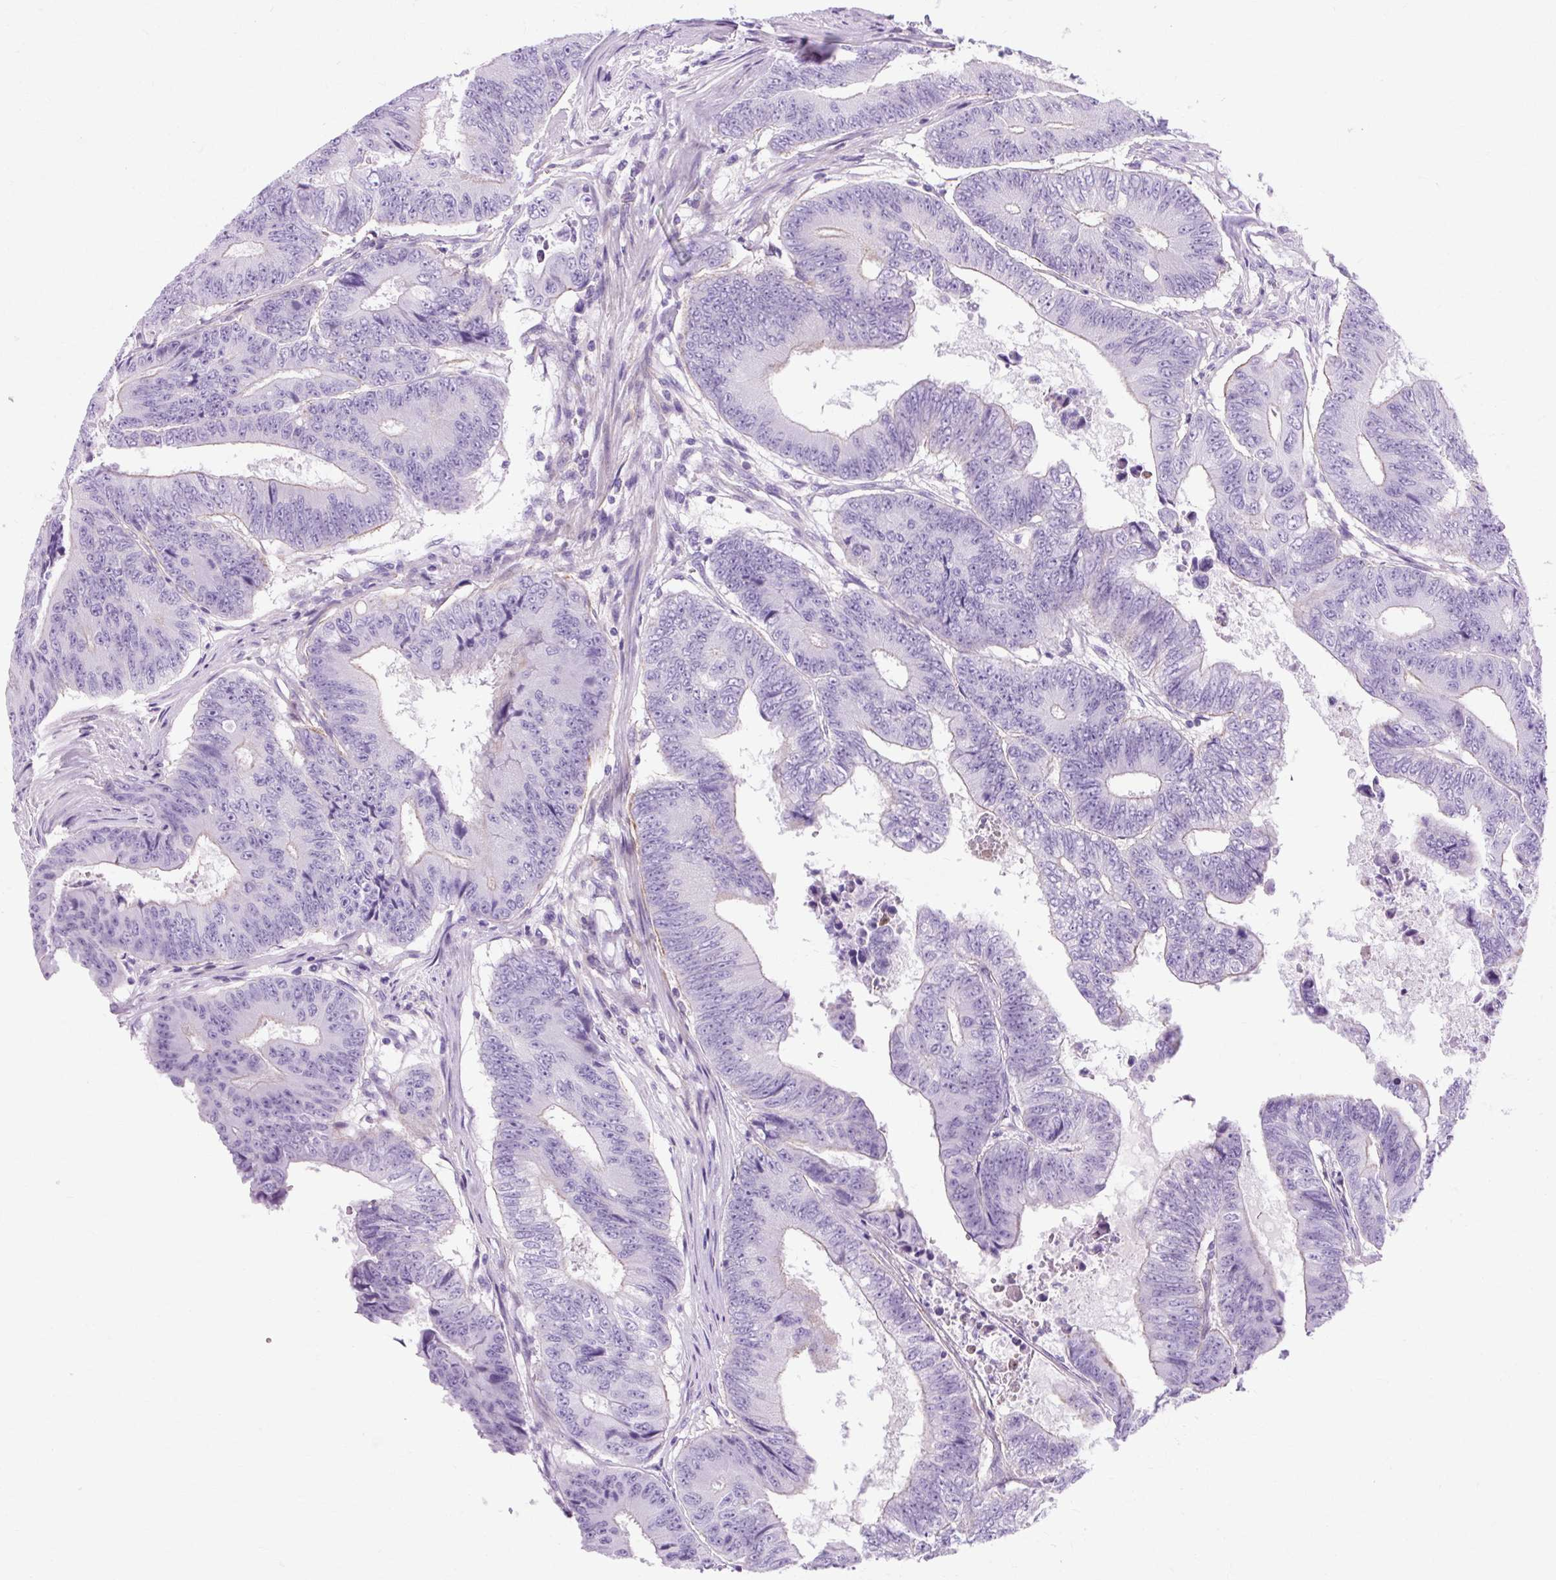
{"staining": {"intensity": "negative", "quantity": "none", "location": "none"}, "tissue": "colorectal cancer", "cell_type": "Tumor cells", "image_type": "cancer", "snomed": [{"axis": "morphology", "description": "Adenocarcinoma, NOS"}, {"axis": "topography", "description": "Colon"}], "caption": "Tumor cells are negative for brown protein staining in colorectal cancer (adenocarcinoma).", "gene": "OOEP", "patient": {"sex": "female", "age": 48}}